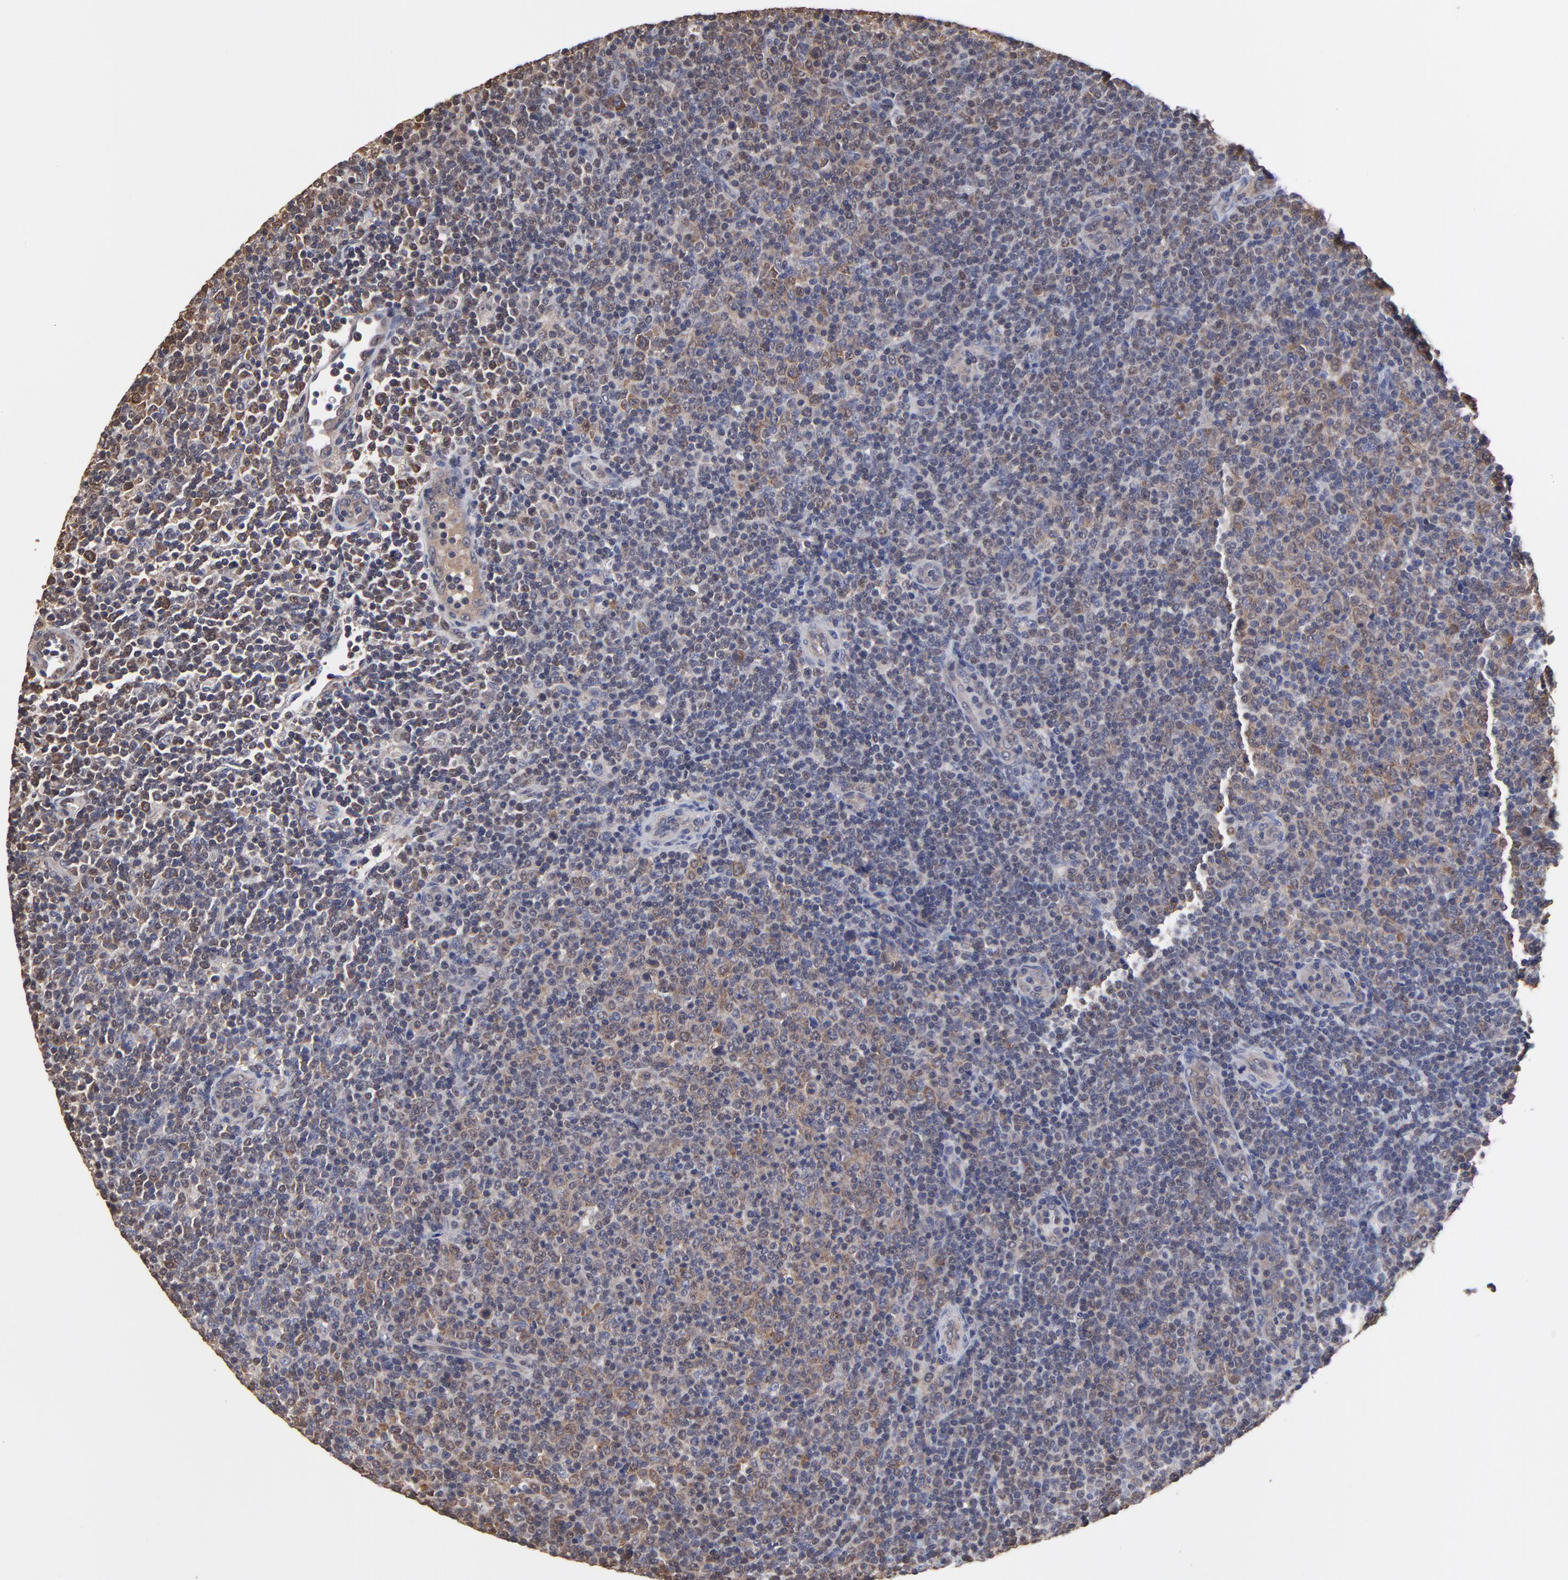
{"staining": {"intensity": "weak", "quantity": "25%-75%", "location": "cytoplasmic/membranous"}, "tissue": "lymphoma", "cell_type": "Tumor cells", "image_type": "cancer", "snomed": [{"axis": "morphology", "description": "Malignant lymphoma, non-Hodgkin's type, Low grade"}, {"axis": "topography", "description": "Lymph node"}], "caption": "Human lymphoma stained with a brown dye reveals weak cytoplasmic/membranous positive staining in approximately 25%-75% of tumor cells.", "gene": "CCT2", "patient": {"sex": "male", "age": 70}}